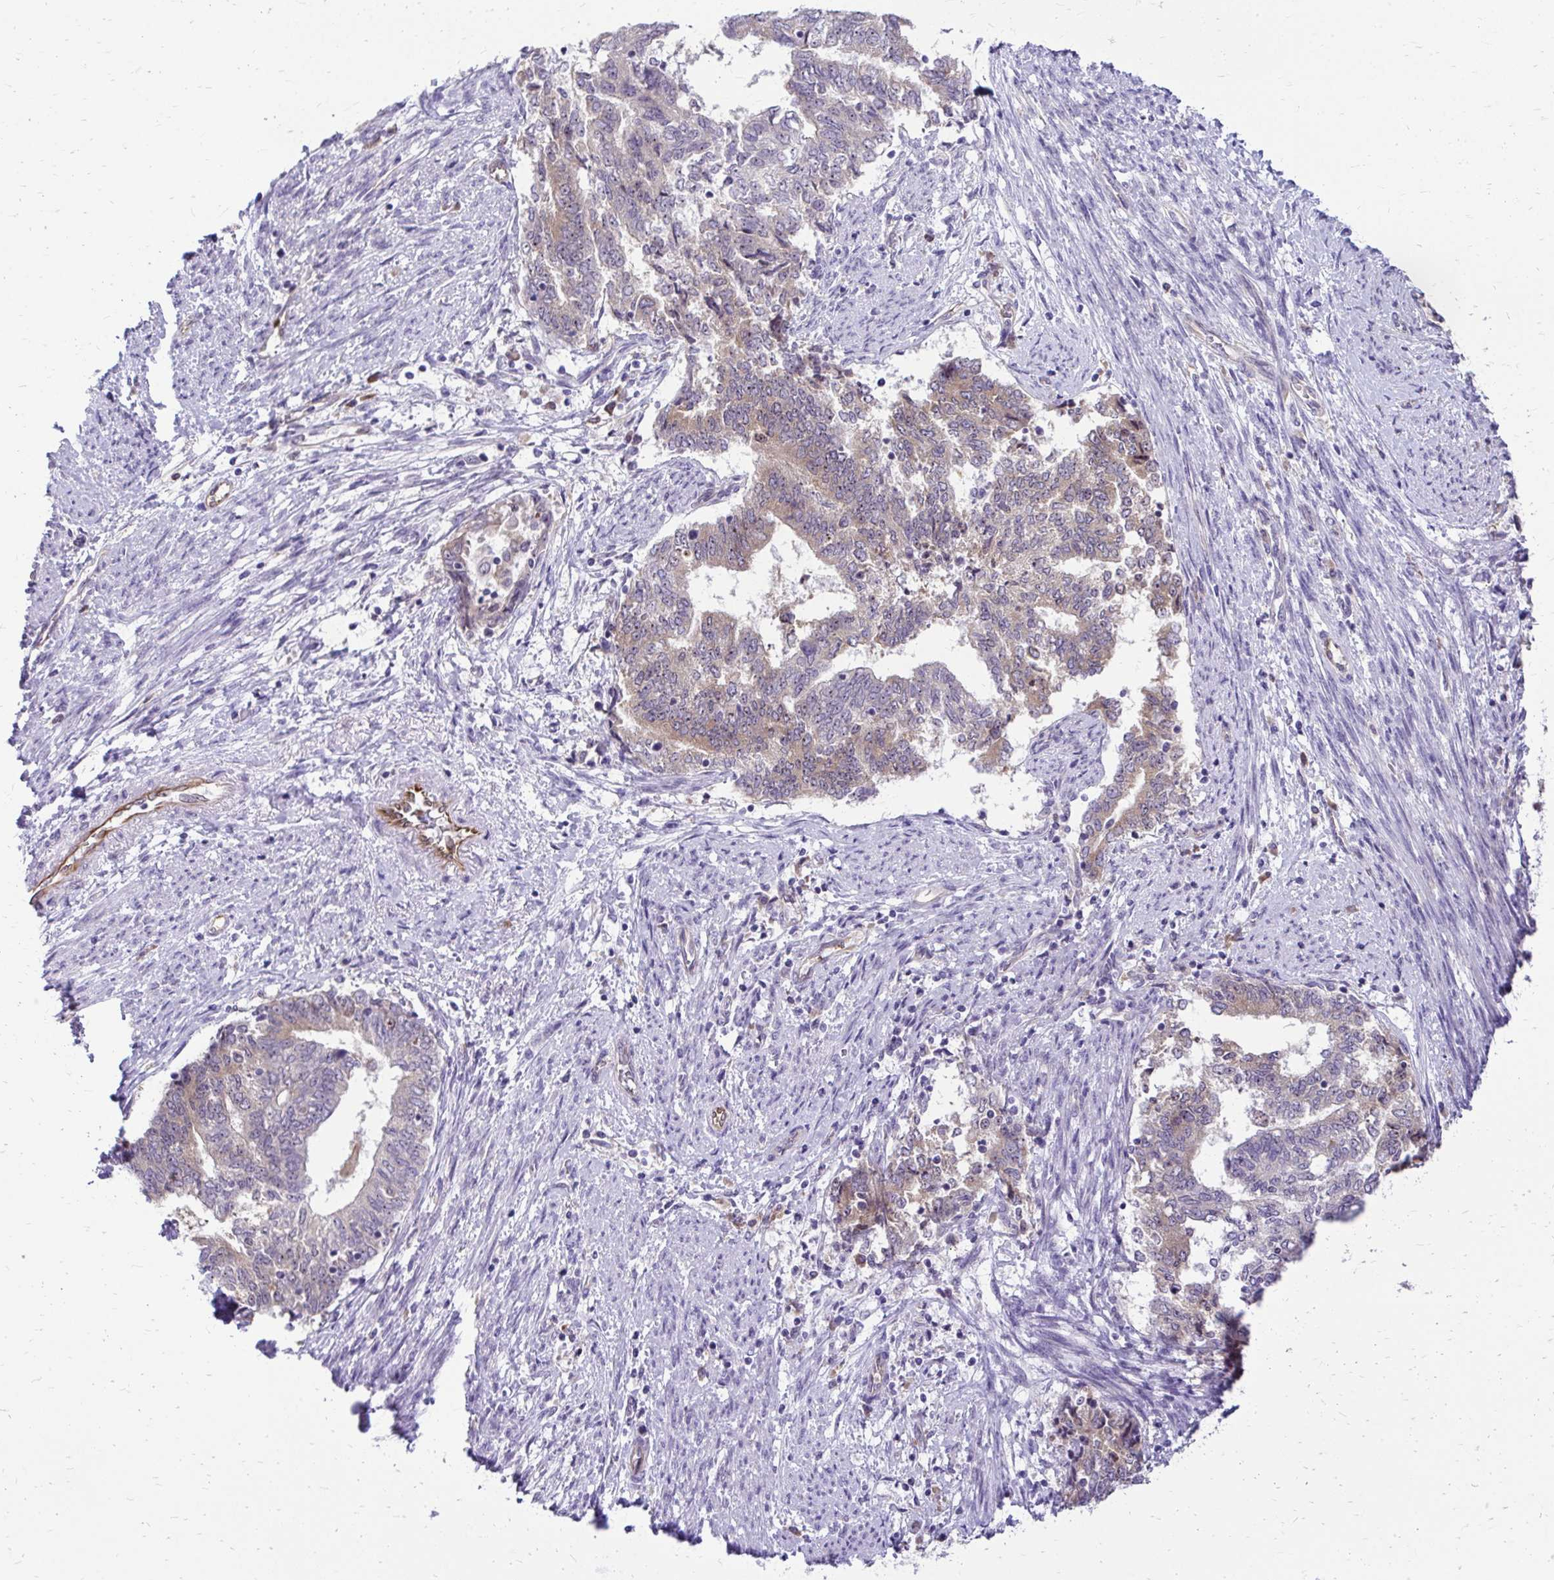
{"staining": {"intensity": "weak", "quantity": "<25%", "location": "cytoplasmic/membranous"}, "tissue": "endometrial cancer", "cell_type": "Tumor cells", "image_type": "cancer", "snomed": [{"axis": "morphology", "description": "Adenocarcinoma, NOS"}, {"axis": "topography", "description": "Endometrium"}], "caption": "The photomicrograph shows no staining of tumor cells in endometrial cancer.", "gene": "NIFK", "patient": {"sex": "female", "age": 65}}